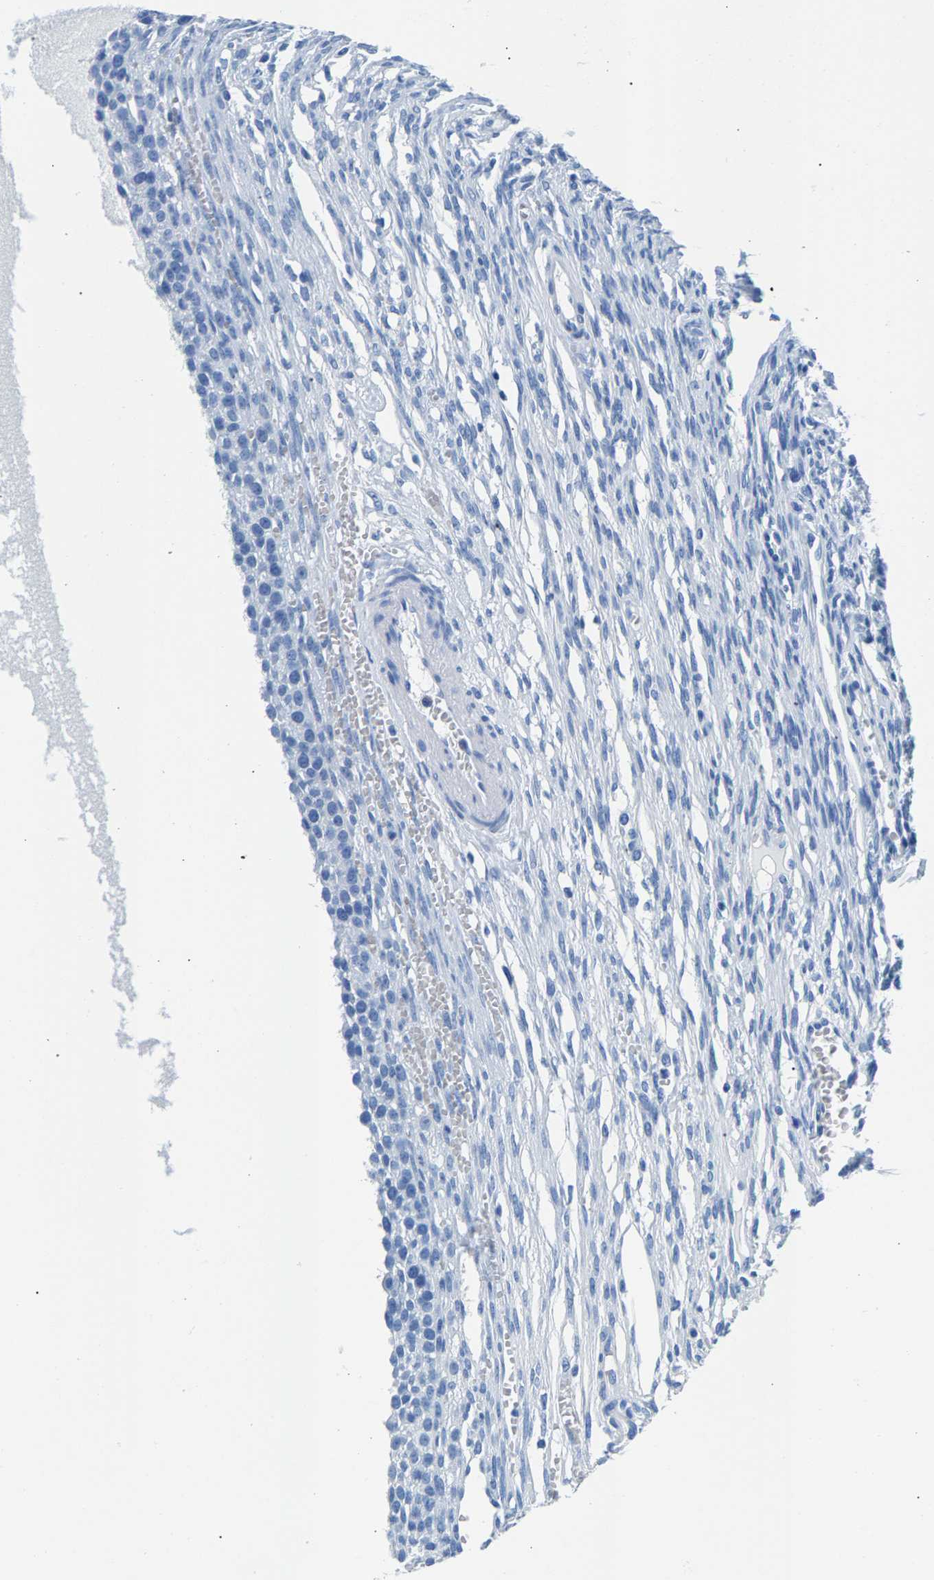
{"staining": {"intensity": "negative", "quantity": "none", "location": "none"}, "tissue": "ovary", "cell_type": "Follicle cells", "image_type": "normal", "snomed": [{"axis": "morphology", "description": "Normal tissue, NOS"}, {"axis": "topography", "description": "Ovary"}], "caption": "Immunohistochemical staining of benign human ovary displays no significant expression in follicle cells.", "gene": "CPS1", "patient": {"sex": "female", "age": 33}}